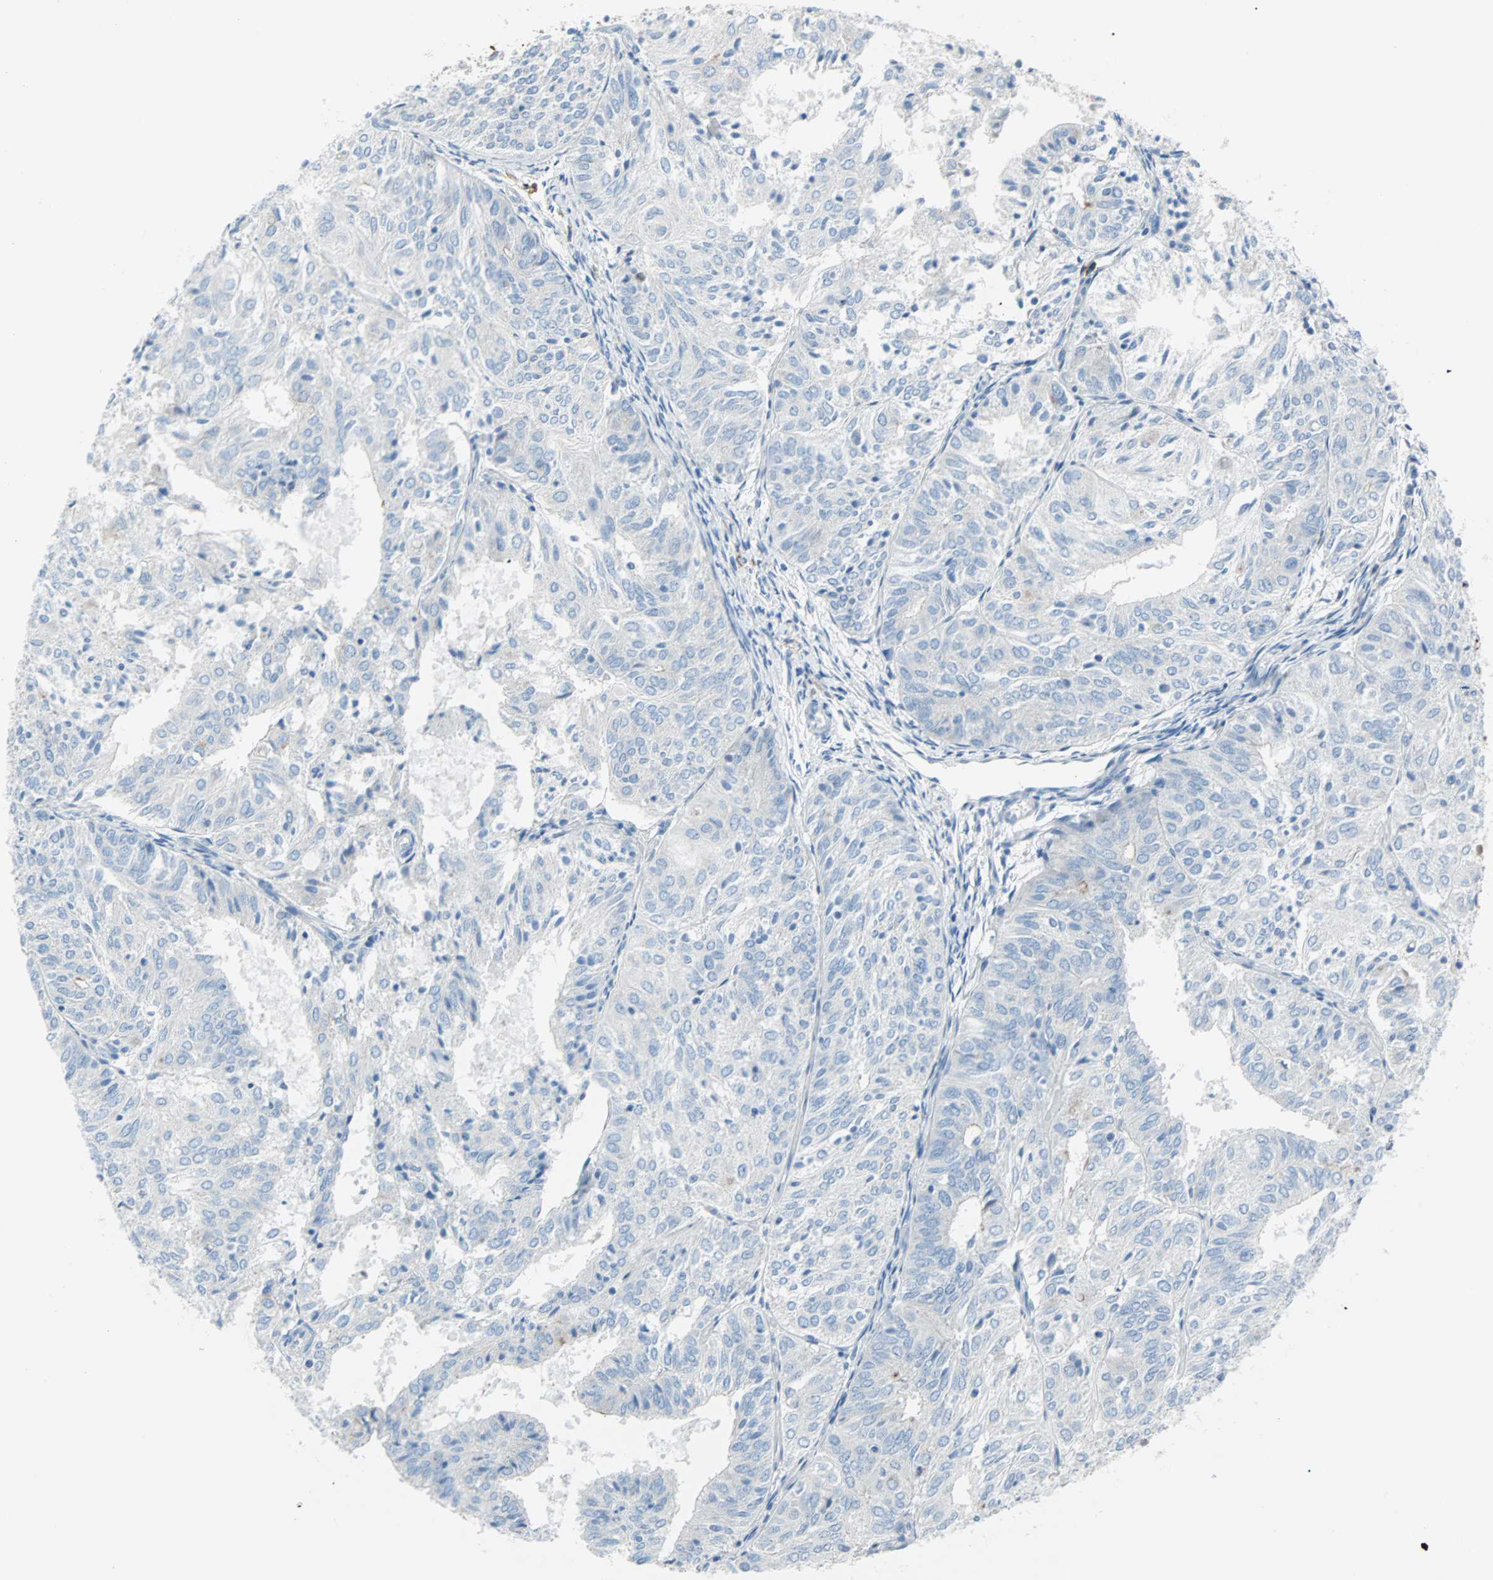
{"staining": {"intensity": "negative", "quantity": "none", "location": "none"}, "tissue": "endometrial cancer", "cell_type": "Tumor cells", "image_type": "cancer", "snomed": [{"axis": "morphology", "description": "Adenocarcinoma, NOS"}, {"axis": "topography", "description": "Uterus"}], "caption": "Photomicrograph shows no significant protein staining in tumor cells of endometrial adenocarcinoma.", "gene": "PDPN", "patient": {"sex": "female", "age": 60}}